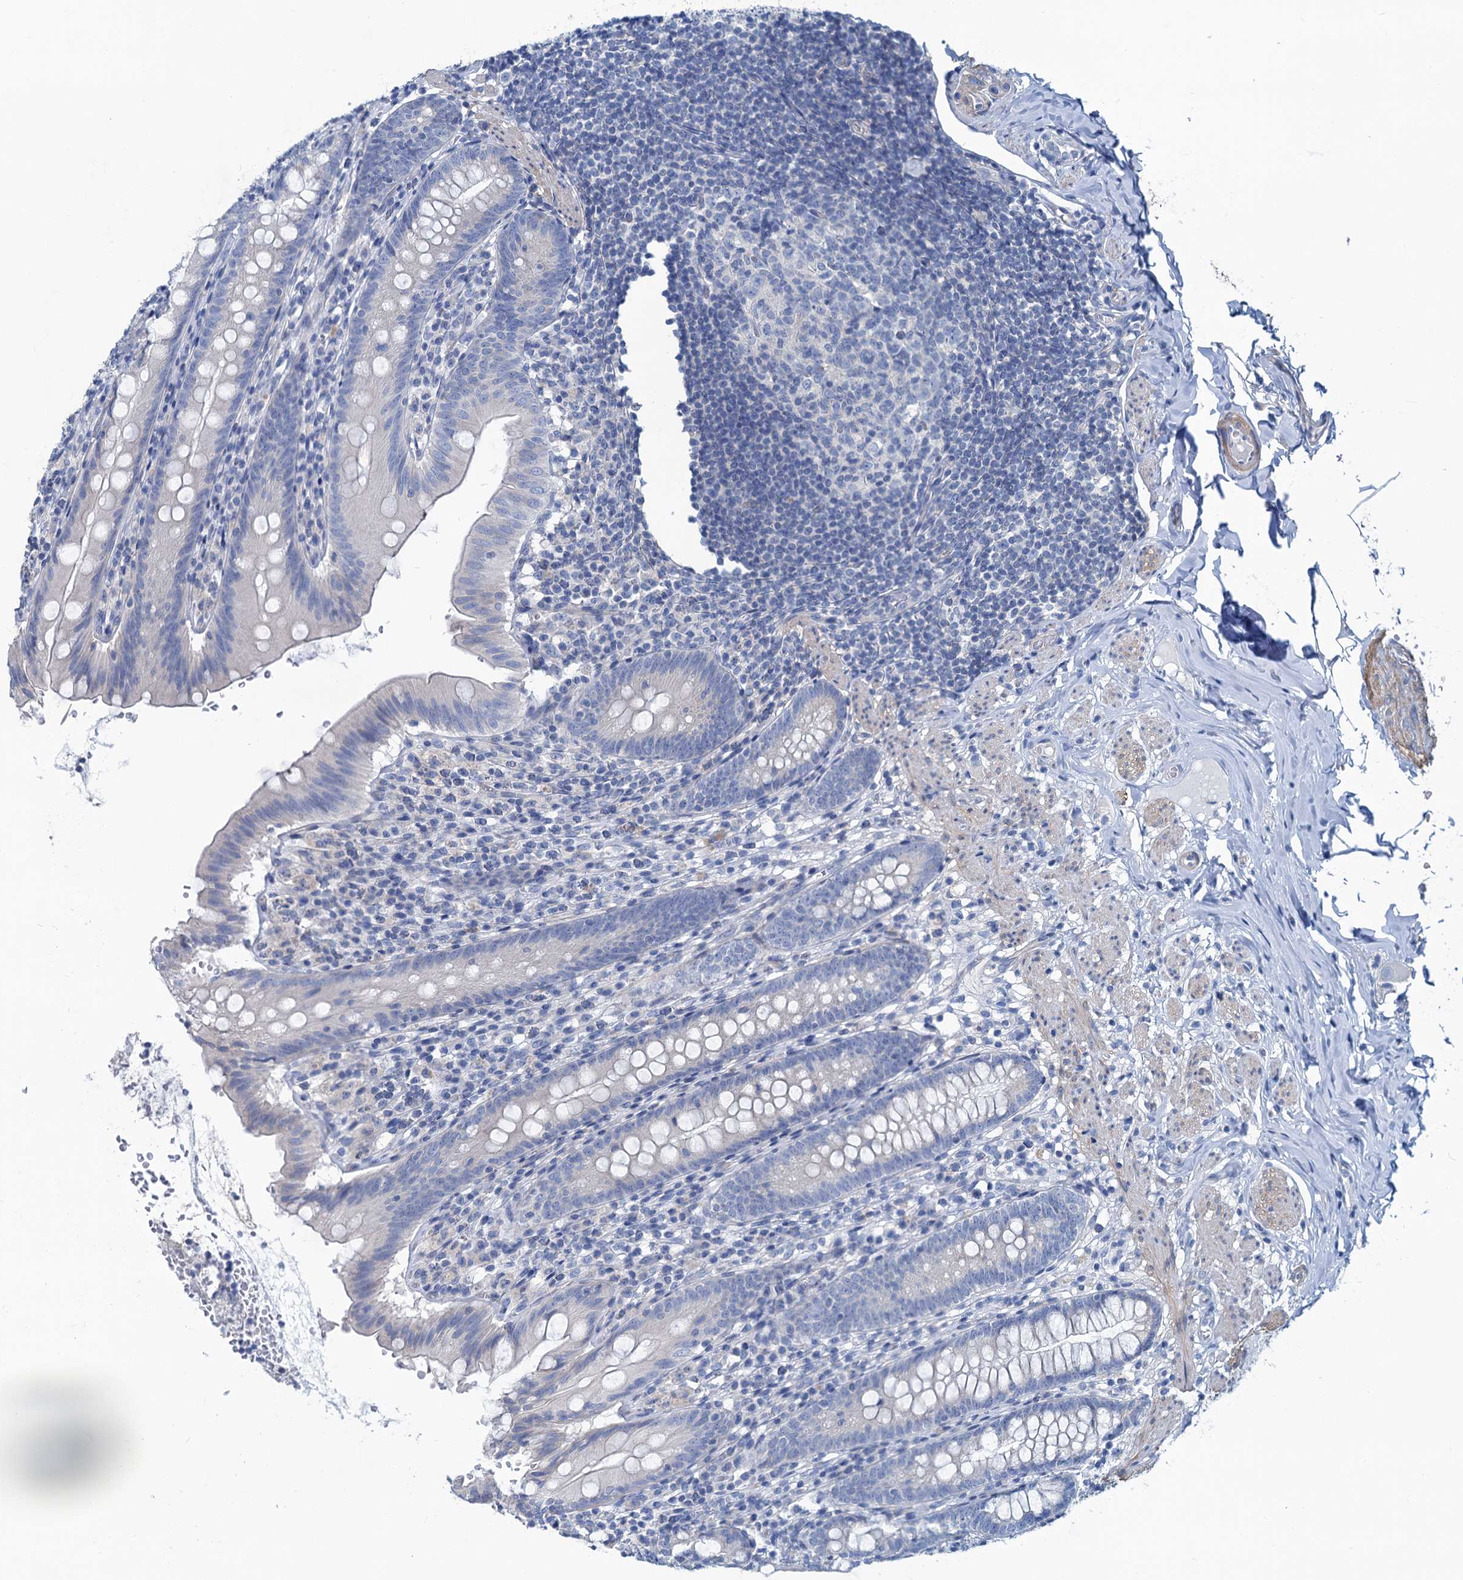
{"staining": {"intensity": "negative", "quantity": "none", "location": "none"}, "tissue": "appendix", "cell_type": "Glandular cells", "image_type": "normal", "snomed": [{"axis": "morphology", "description": "Normal tissue, NOS"}, {"axis": "topography", "description": "Appendix"}], "caption": "This photomicrograph is of unremarkable appendix stained with immunohistochemistry to label a protein in brown with the nuclei are counter-stained blue. There is no positivity in glandular cells.", "gene": "SLC1A3", "patient": {"sex": "male", "age": 55}}